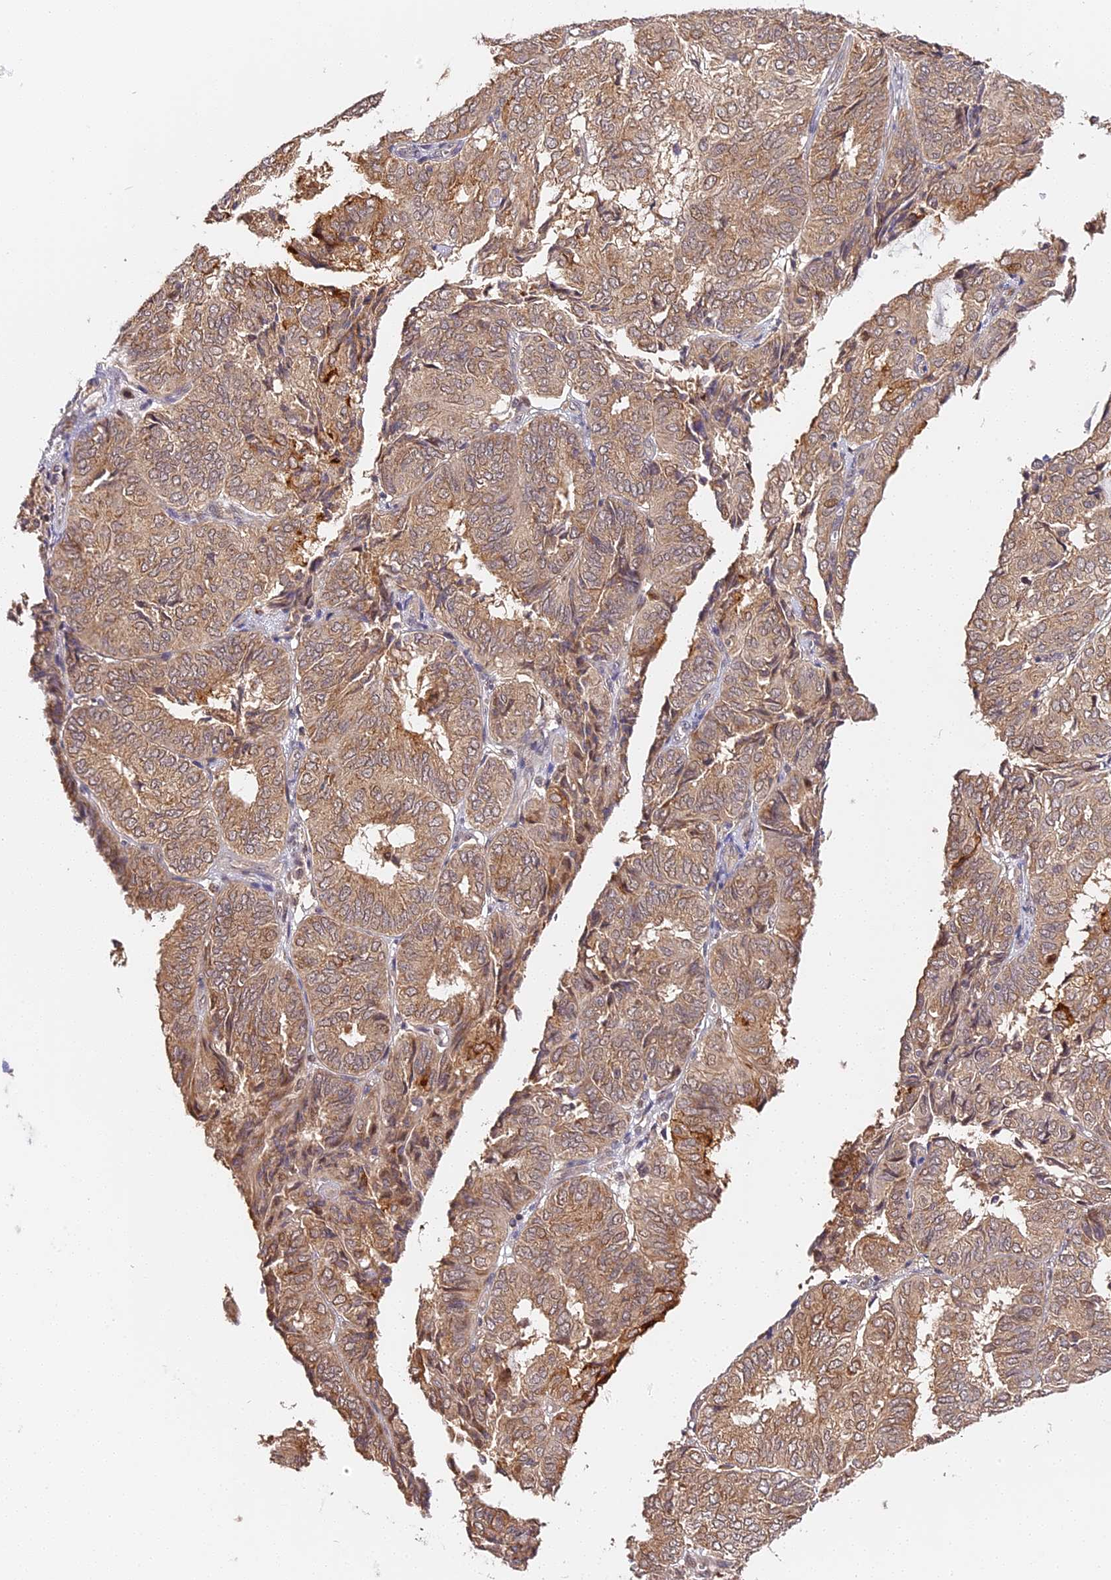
{"staining": {"intensity": "moderate", "quantity": ">75%", "location": "cytoplasmic/membranous"}, "tissue": "endometrial cancer", "cell_type": "Tumor cells", "image_type": "cancer", "snomed": [{"axis": "morphology", "description": "Adenocarcinoma, NOS"}, {"axis": "topography", "description": "Uterus"}], "caption": "An image of endometrial cancer stained for a protein reveals moderate cytoplasmic/membranous brown staining in tumor cells.", "gene": "IMPACT", "patient": {"sex": "female", "age": 60}}